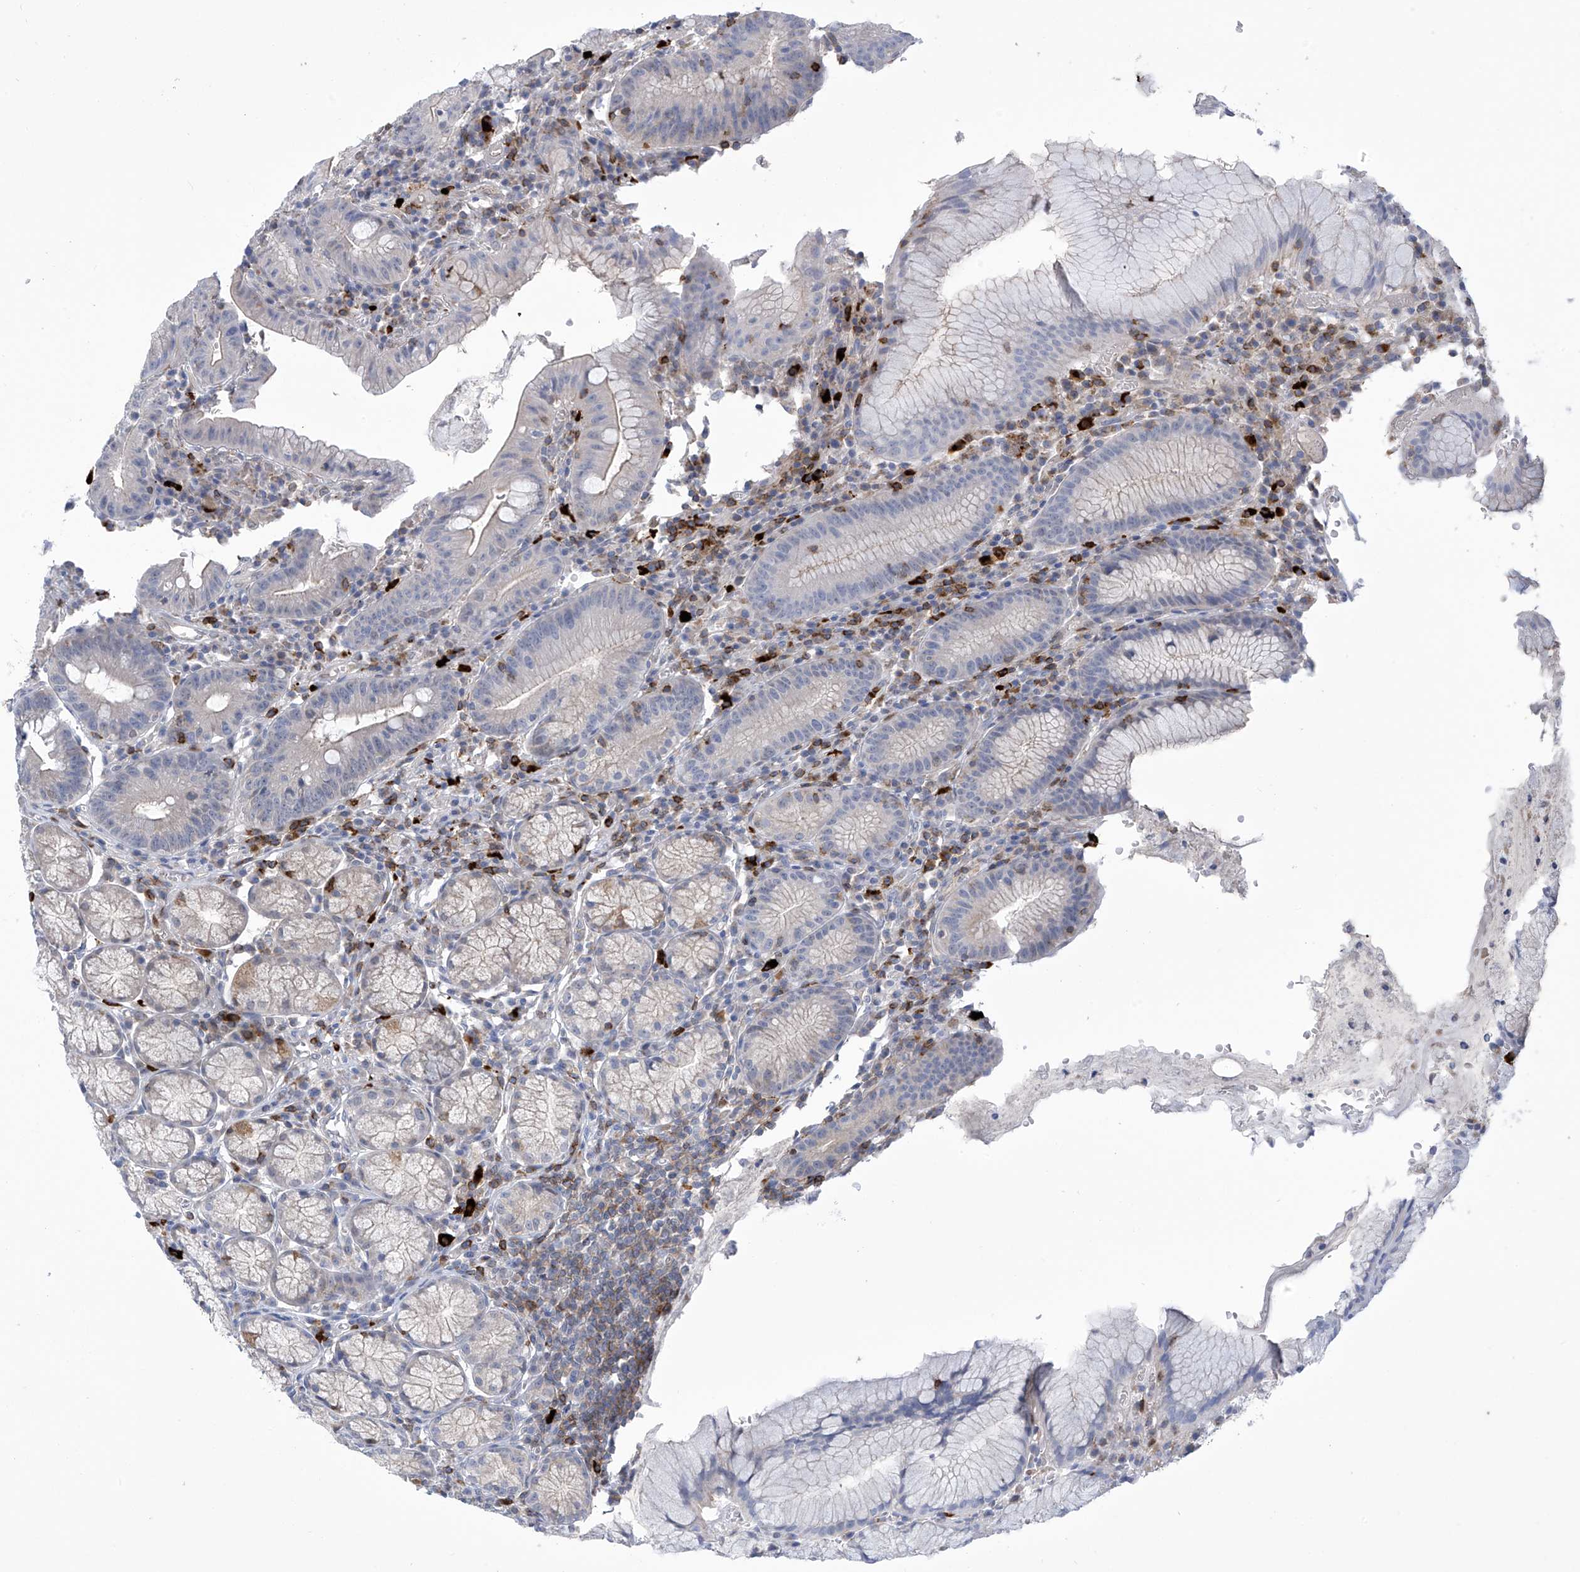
{"staining": {"intensity": "moderate", "quantity": "<25%", "location": "cytoplasmic/membranous"}, "tissue": "stomach", "cell_type": "Glandular cells", "image_type": "normal", "snomed": [{"axis": "morphology", "description": "Normal tissue, NOS"}, {"axis": "topography", "description": "Stomach"}], "caption": "The histopathology image shows staining of benign stomach, revealing moderate cytoplasmic/membranous protein expression (brown color) within glandular cells.", "gene": "IBA57", "patient": {"sex": "male", "age": 55}}